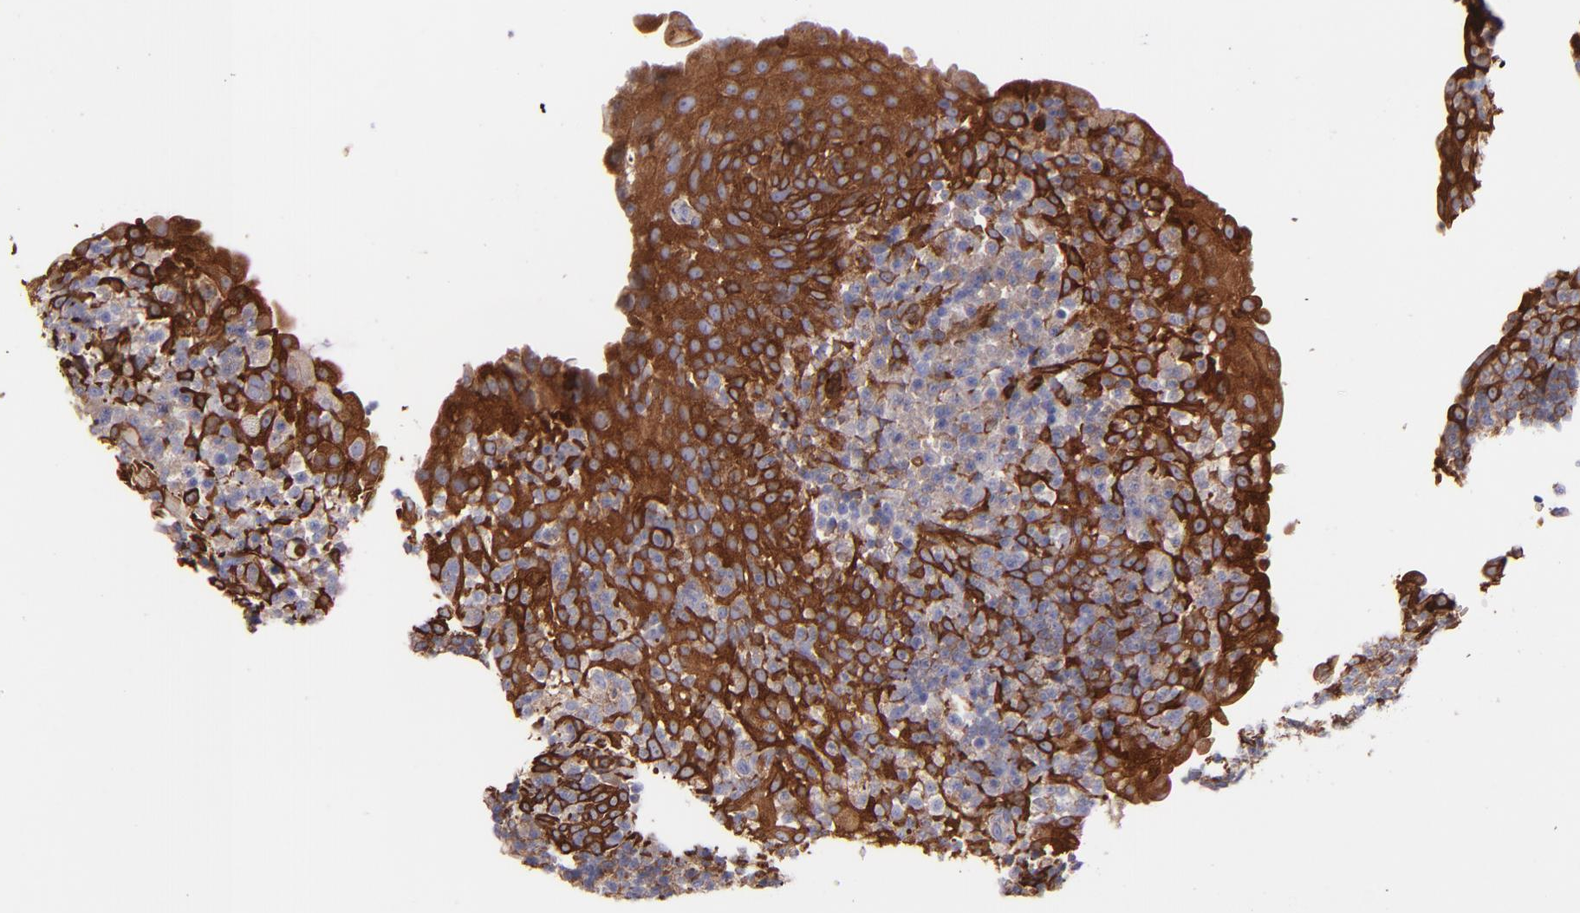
{"staining": {"intensity": "moderate", "quantity": "<25%", "location": "cytoplasmic/membranous"}, "tissue": "tonsil", "cell_type": "Germinal center cells", "image_type": "normal", "snomed": [{"axis": "morphology", "description": "Normal tissue, NOS"}, {"axis": "topography", "description": "Tonsil"}], "caption": "The histopathology image demonstrates immunohistochemical staining of benign tonsil. There is moderate cytoplasmic/membranous staining is identified in about <25% of germinal center cells.", "gene": "VCL", "patient": {"sex": "female", "age": 40}}